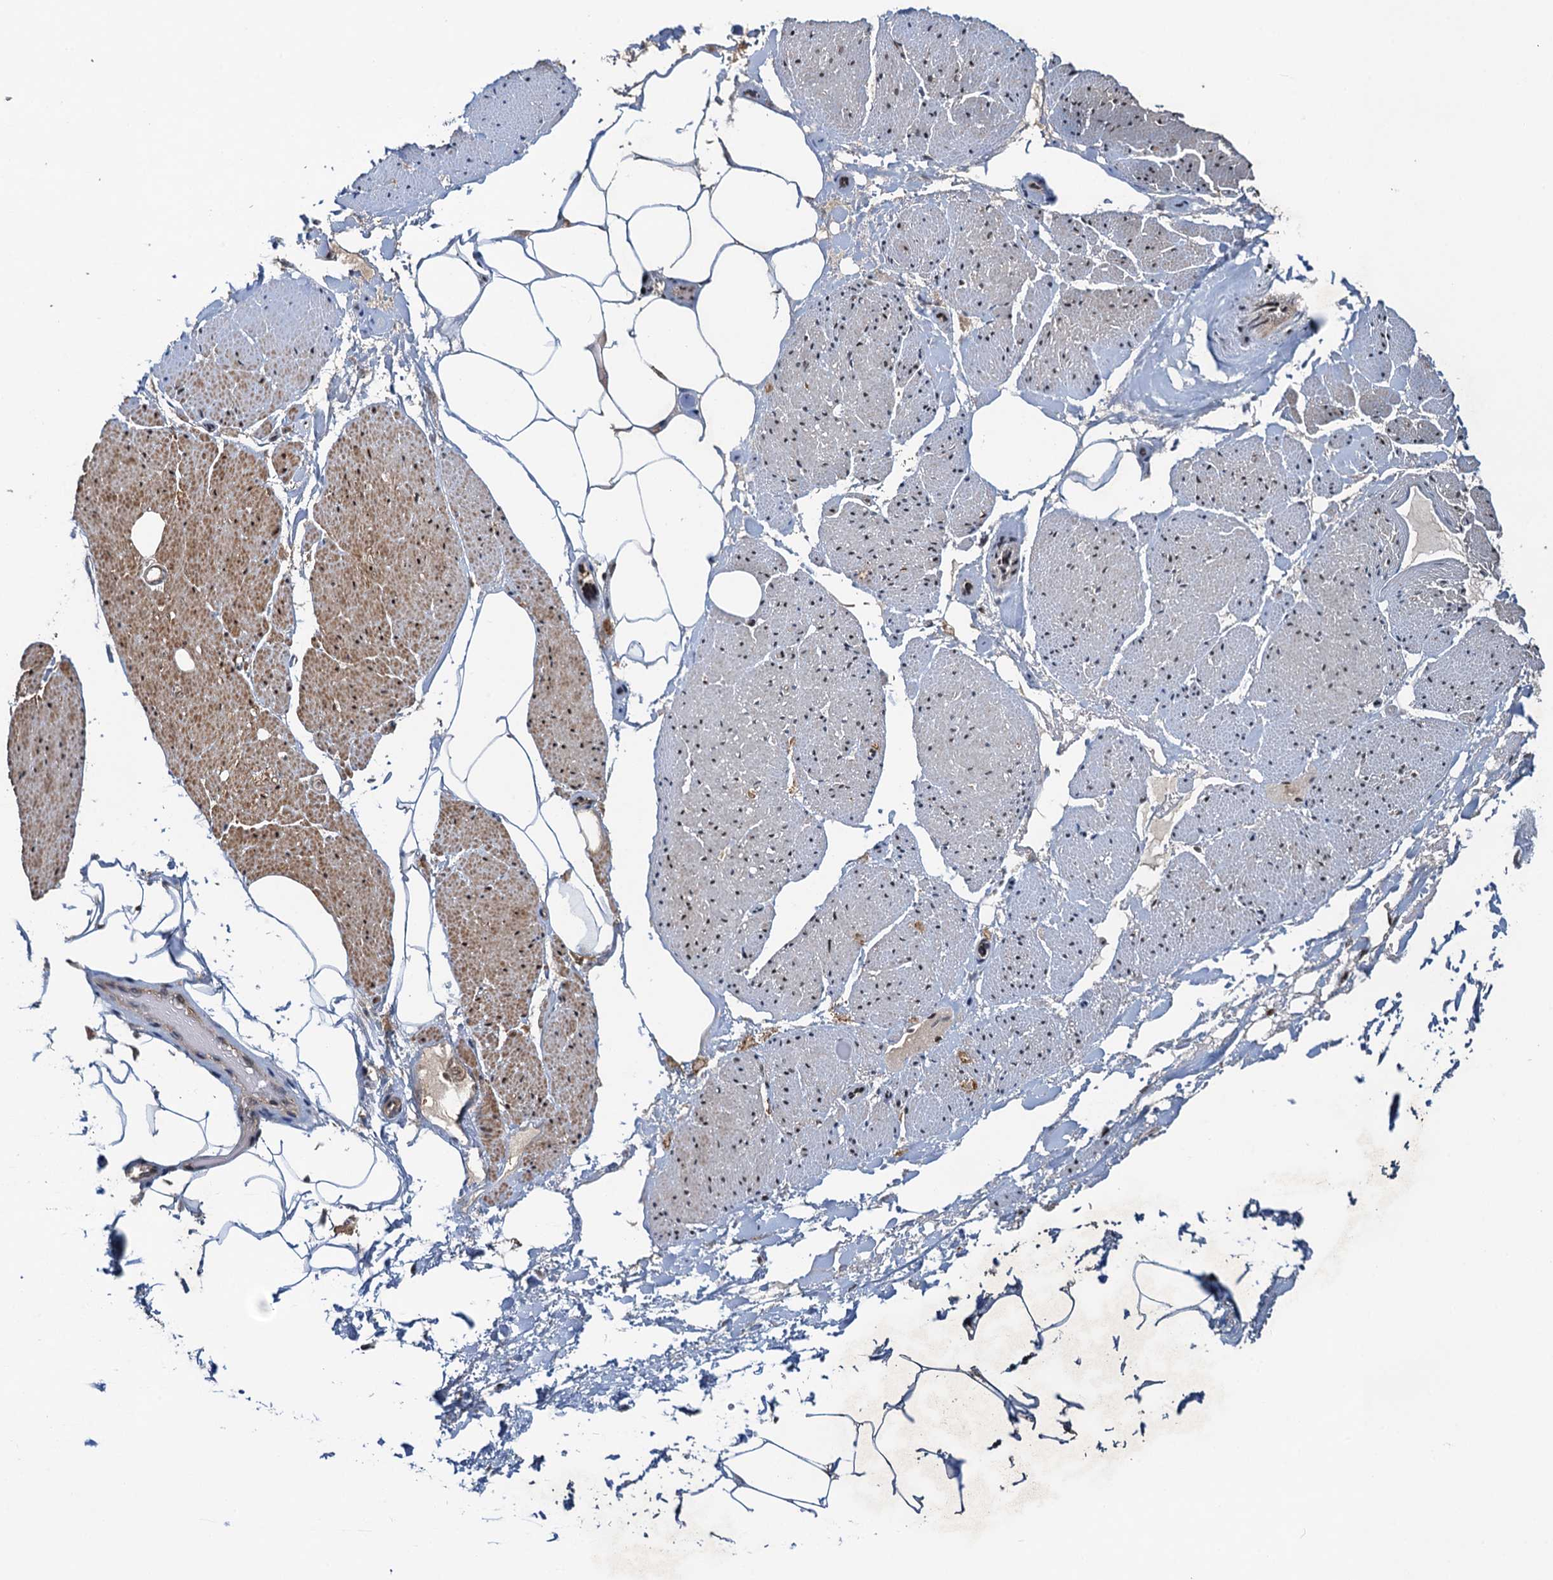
{"staining": {"intensity": "strong", "quantity": ">75%", "location": "nuclear"}, "tissue": "adipose tissue", "cell_type": "Adipocytes", "image_type": "normal", "snomed": [{"axis": "morphology", "description": "Normal tissue, NOS"}, {"axis": "morphology", "description": "Adenocarcinoma, Low grade"}, {"axis": "topography", "description": "Prostate"}, {"axis": "topography", "description": "Peripheral nerve tissue"}], "caption": "This histopathology image exhibits immunohistochemistry (IHC) staining of benign adipose tissue, with high strong nuclear expression in about >75% of adipocytes.", "gene": "ZC3H18", "patient": {"sex": "male", "age": 63}}